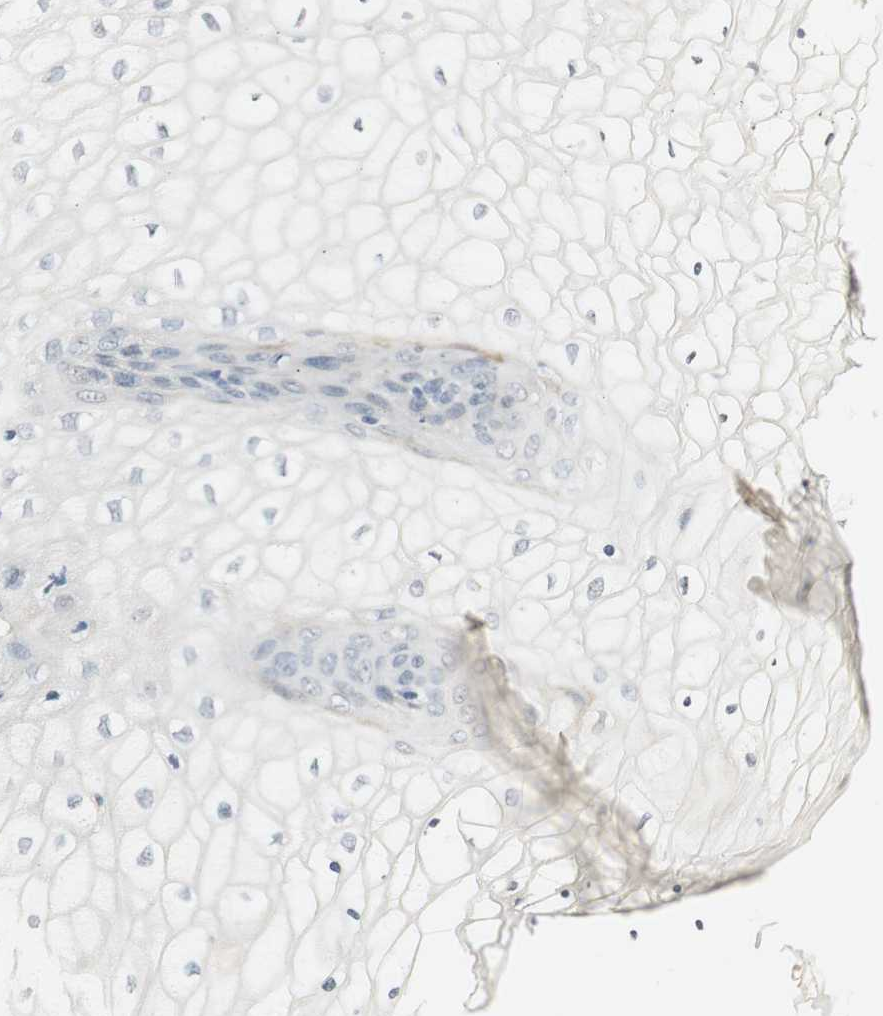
{"staining": {"intensity": "negative", "quantity": "none", "location": "none"}, "tissue": "vagina", "cell_type": "Squamous epithelial cells", "image_type": "normal", "snomed": [{"axis": "morphology", "description": "Normal tissue, NOS"}, {"axis": "topography", "description": "Vagina"}], "caption": "Immunohistochemistry image of unremarkable vagina: human vagina stained with DAB demonstrates no significant protein positivity in squamous epithelial cells.", "gene": "SYT7", "patient": {"sex": "female", "age": 34}}